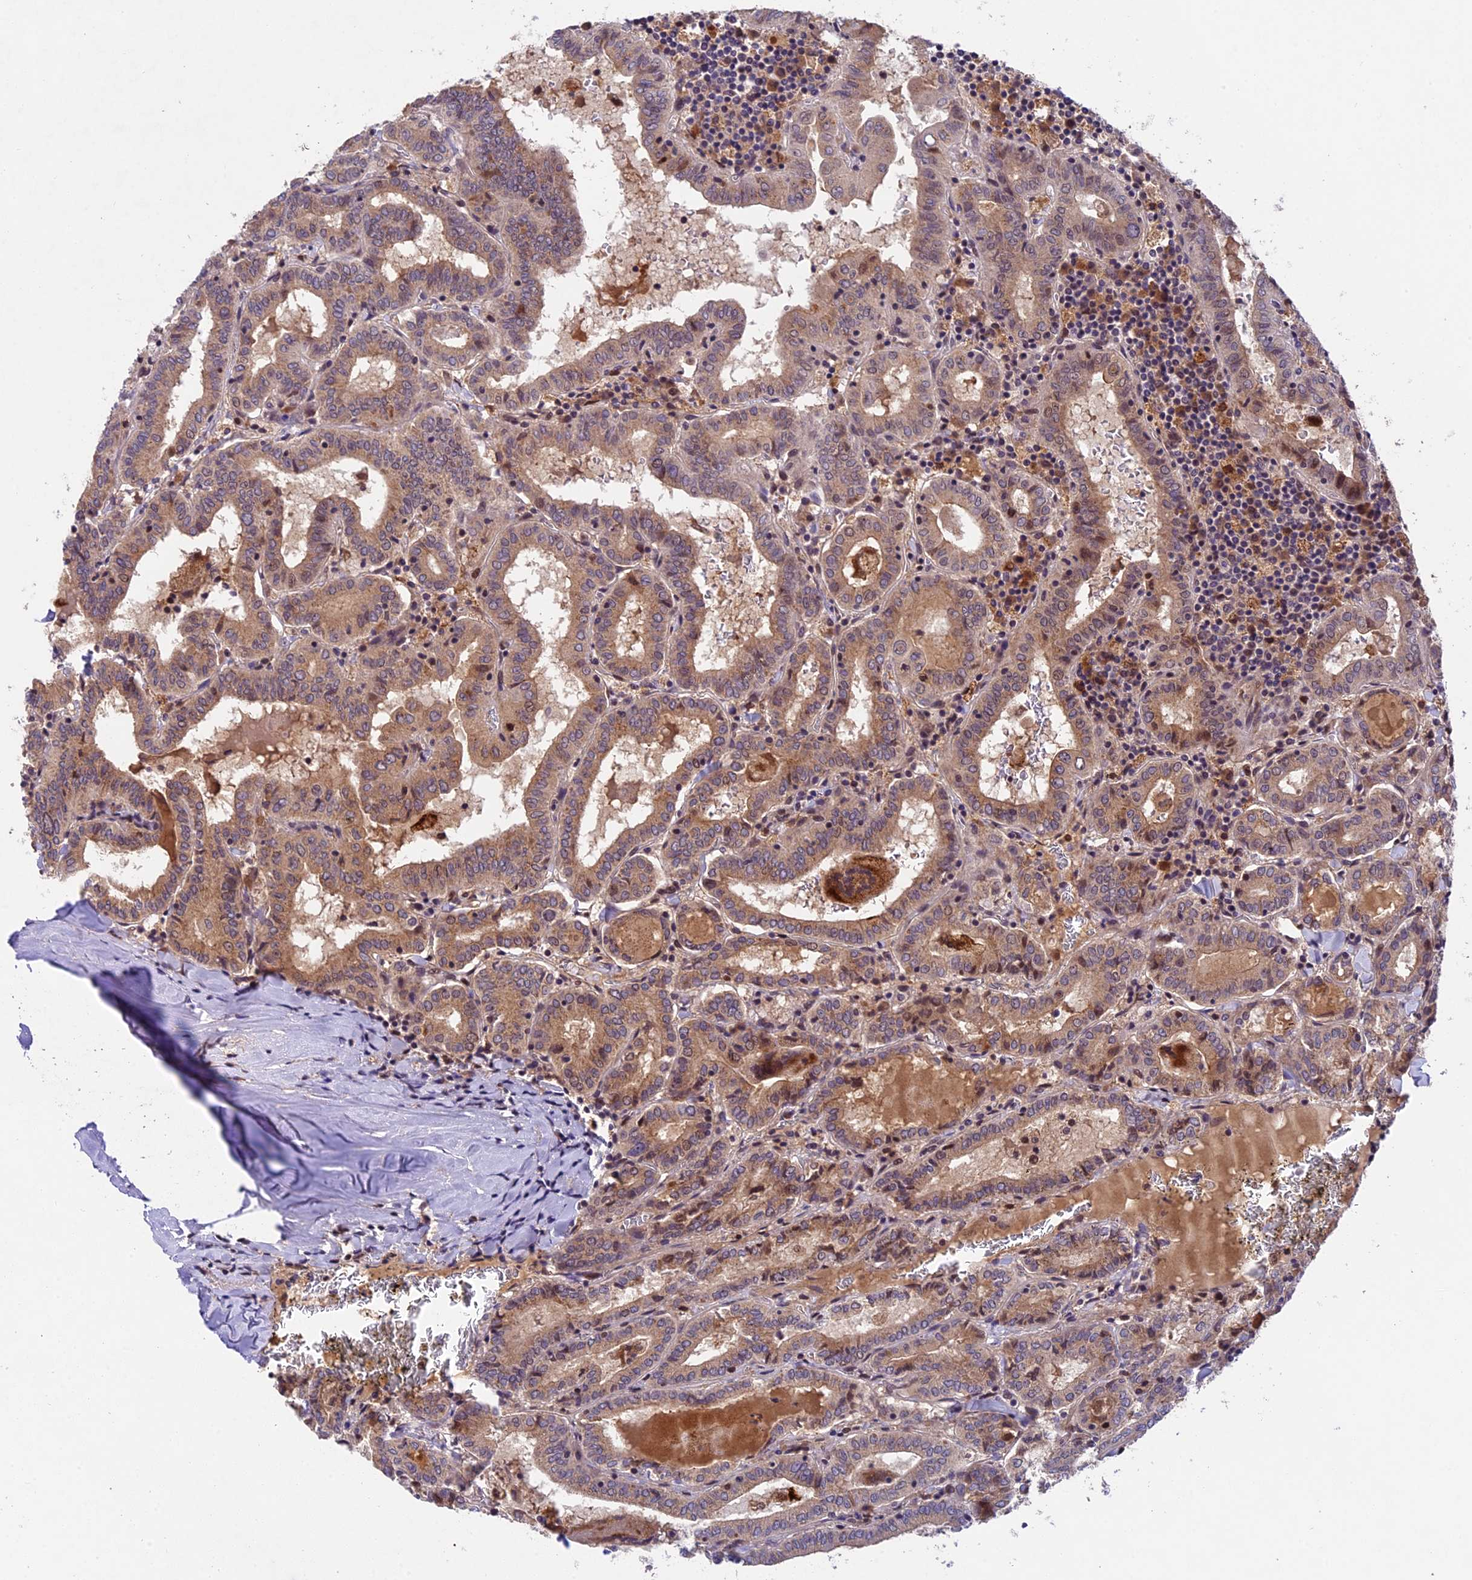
{"staining": {"intensity": "moderate", "quantity": "25%-75%", "location": "cytoplasmic/membranous"}, "tissue": "thyroid cancer", "cell_type": "Tumor cells", "image_type": "cancer", "snomed": [{"axis": "morphology", "description": "Papillary adenocarcinoma, NOS"}, {"axis": "topography", "description": "Thyroid gland"}], "caption": "The immunohistochemical stain shows moderate cytoplasmic/membranous staining in tumor cells of papillary adenocarcinoma (thyroid) tissue.", "gene": "CCSER1", "patient": {"sex": "female", "age": 72}}